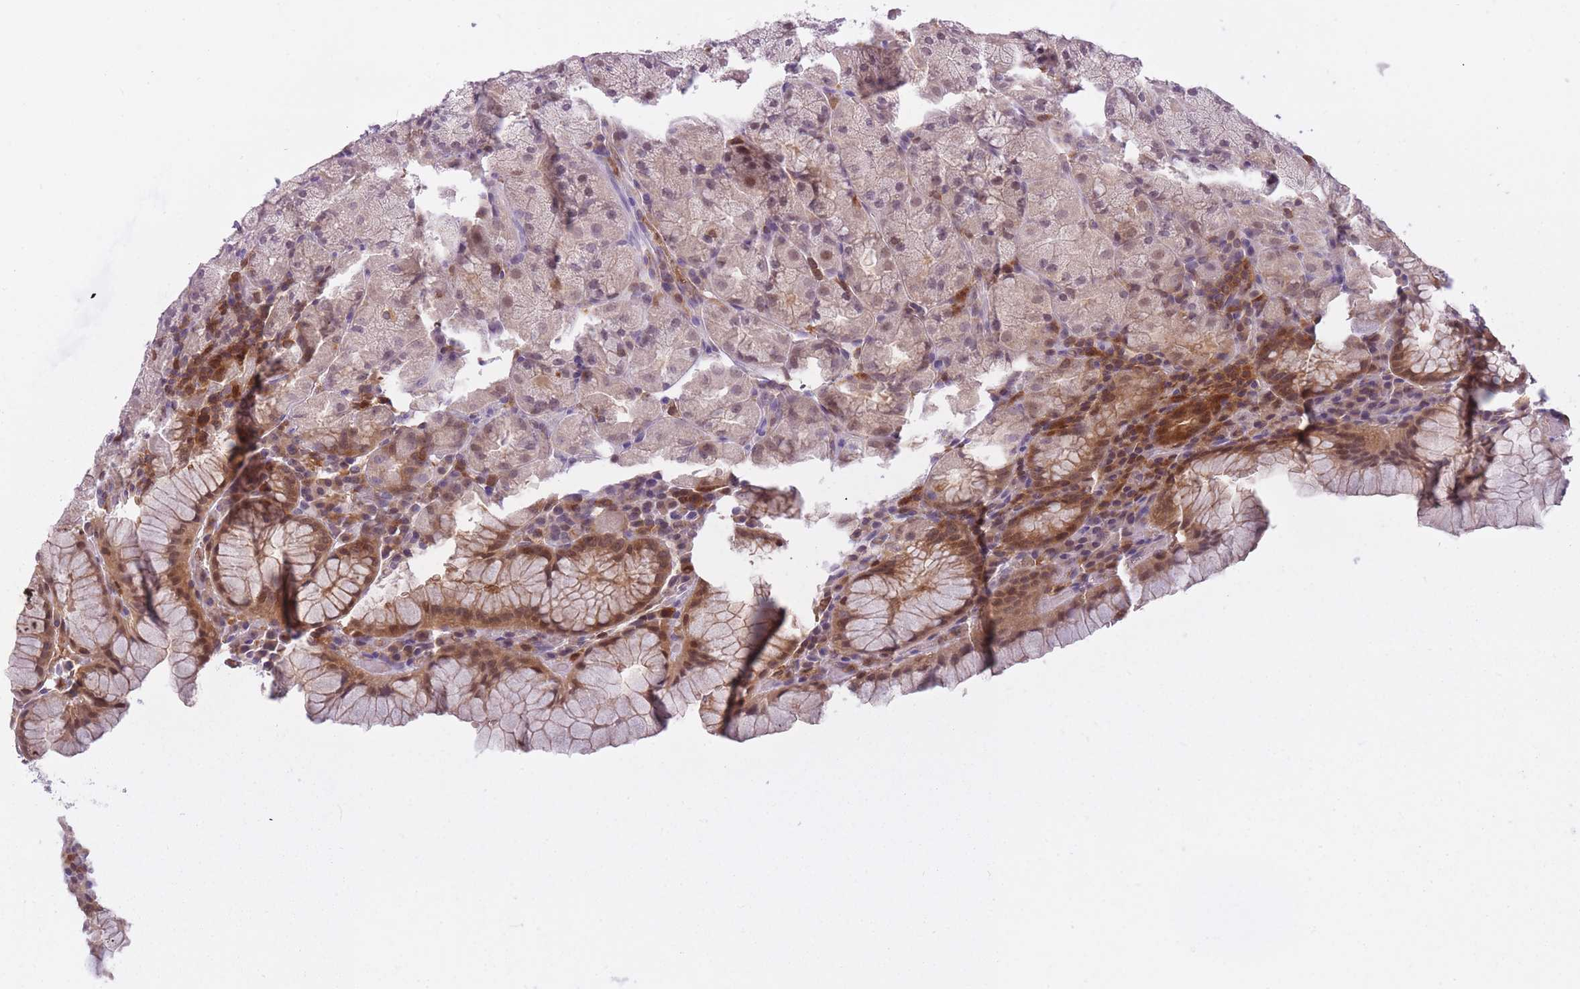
{"staining": {"intensity": "moderate", "quantity": "25%-75%", "location": "cytoplasmic/membranous,nuclear"}, "tissue": "stomach", "cell_type": "Glandular cells", "image_type": "normal", "snomed": [{"axis": "morphology", "description": "Normal tissue, NOS"}, {"axis": "topography", "description": "Stomach, upper"}, {"axis": "topography", "description": "Stomach, lower"}], "caption": "The image reveals staining of normal stomach, revealing moderate cytoplasmic/membranous,nuclear protein positivity (brown color) within glandular cells. The protein is shown in brown color, while the nuclei are stained blue.", "gene": "CXorf38", "patient": {"sex": "male", "age": 80}}